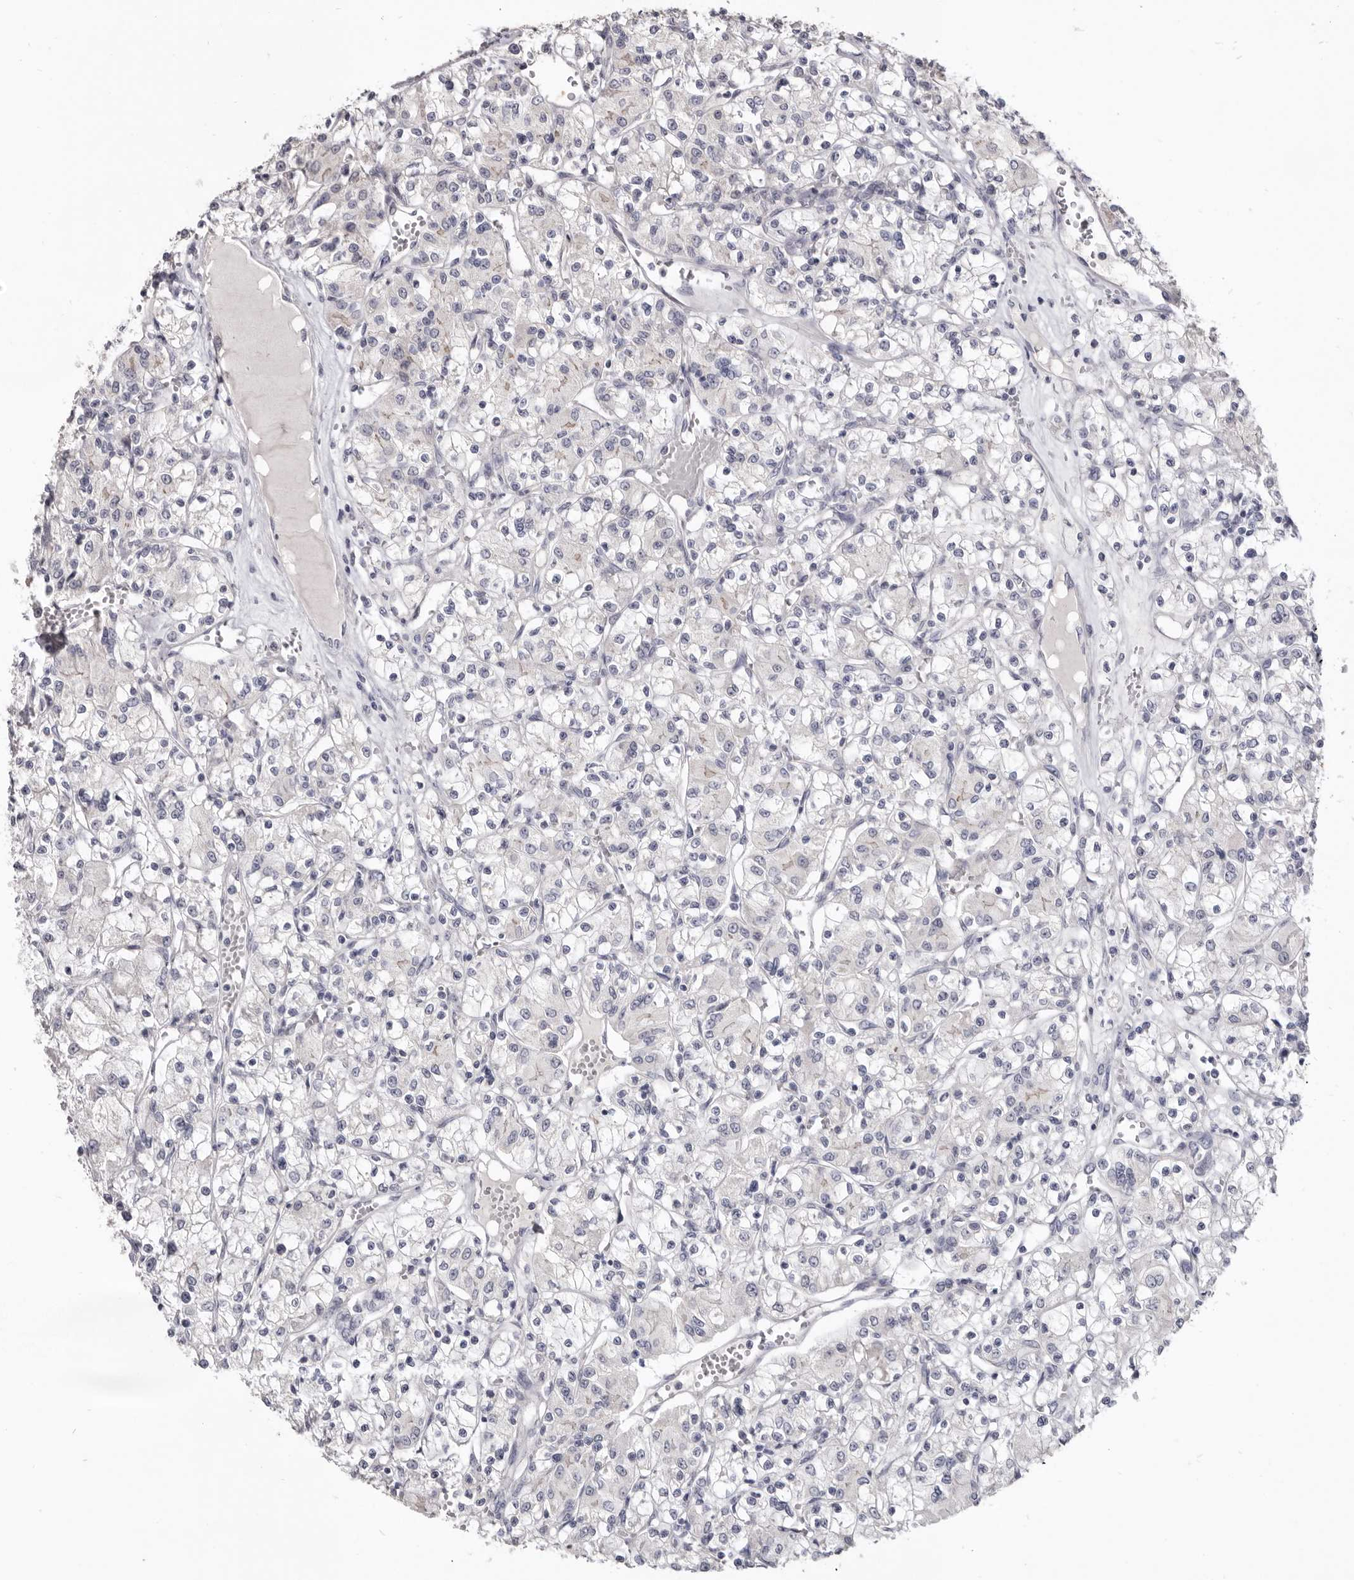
{"staining": {"intensity": "negative", "quantity": "none", "location": "none"}, "tissue": "renal cancer", "cell_type": "Tumor cells", "image_type": "cancer", "snomed": [{"axis": "morphology", "description": "Adenocarcinoma, NOS"}, {"axis": "topography", "description": "Kidney"}], "caption": "The photomicrograph reveals no significant positivity in tumor cells of renal cancer (adenocarcinoma).", "gene": "CGN", "patient": {"sex": "female", "age": 59}}